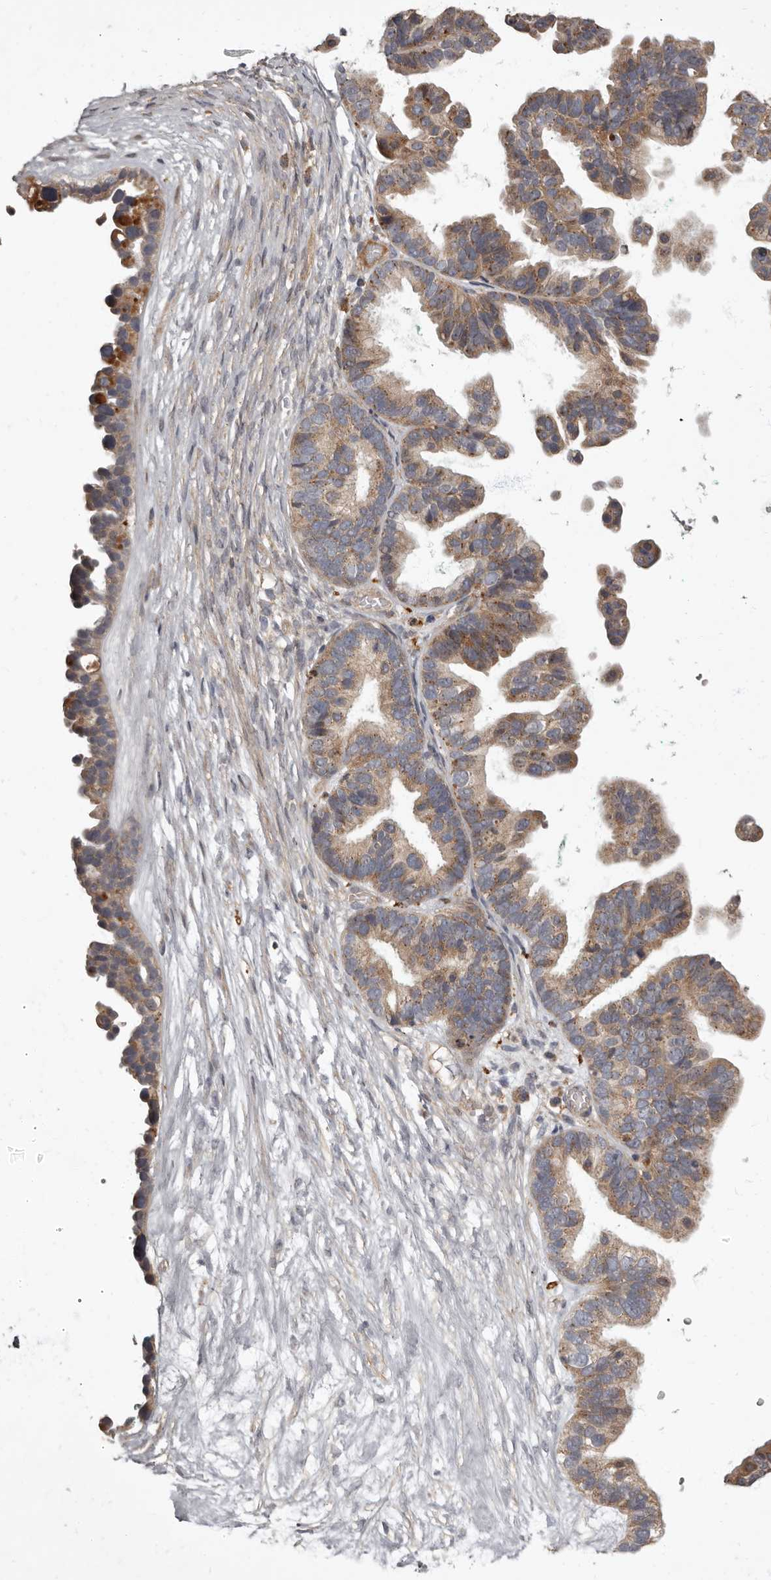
{"staining": {"intensity": "moderate", "quantity": ">75%", "location": "cytoplasmic/membranous"}, "tissue": "ovarian cancer", "cell_type": "Tumor cells", "image_type": "cancer", "snomed": [{"axis": "morphology", "description": "Cystadenocarcinoma, serous, NOS"}, {"axis": "topography", "description": "Ovary"}], "caption": "A medium amount of moderate cytoplasmic/membranous positivity is seen in approximately >75% of tumor cells in serous cystadenocarcinoma (ovarian) tissue. Using DAB (3,3'-diaminobenzidine) (brown) and hematoxylin (blue) stains, captured at high magnification using brightfield microscopy.", "gene": "ADCY2", "patient": {"sex": "female", "age": 56}}